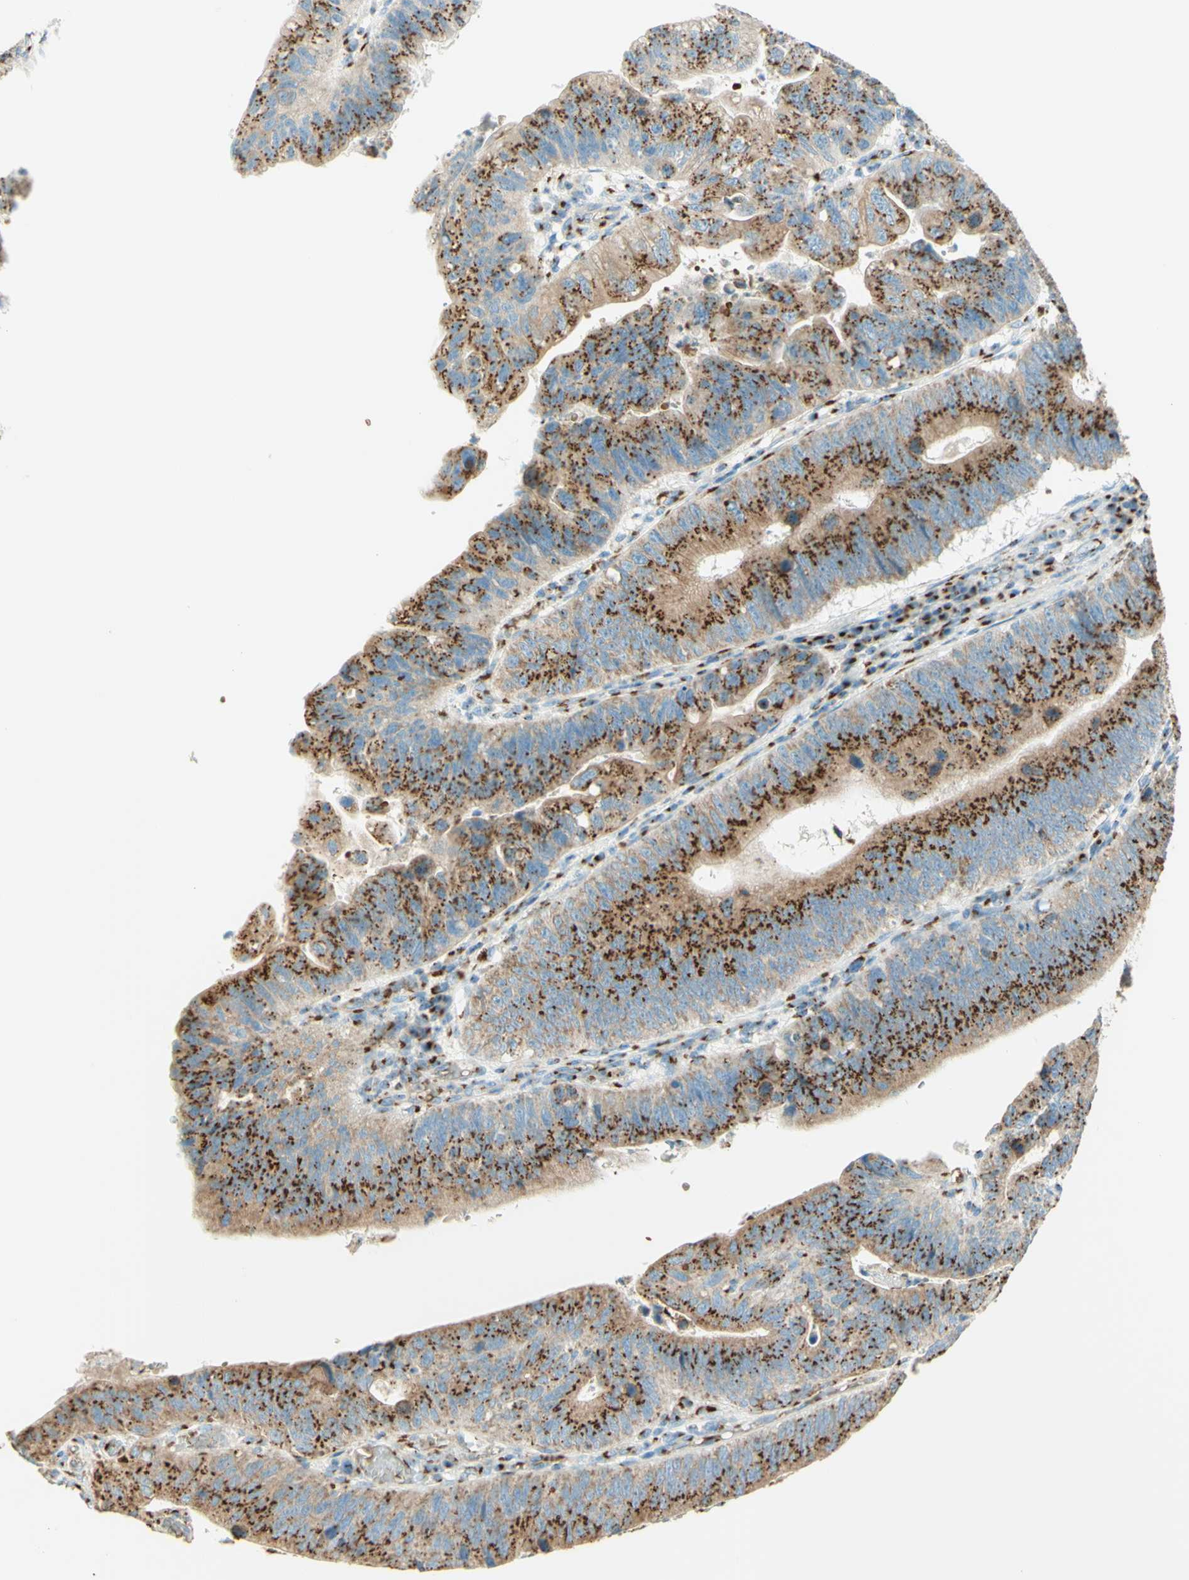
{"staining": {"intensity": "strong", "quantity": ">75%", "location": "cytoplasmic/membranous"}, "tissue": "stomach cancer", "cell_type": "Tumor cells", "image_type": "cancer", "snomed": [{"axis": "morphology", "description": "Adenocarcinoma, NOS"}, {"axis": "topography", "description": "Stomach"}], "caption": "Brown immunohistochemical staining in stomach adenocarcinoma displays strong cytoplasmic/membranous positivity in about >75% of tumor cells. (DAB (3,3'-diaminobenzidine) IHC, brown staining for protein, blue staining for nuclei).", "gene": "GOLGB1", "patient": {"sex": "male", "age": 59}}